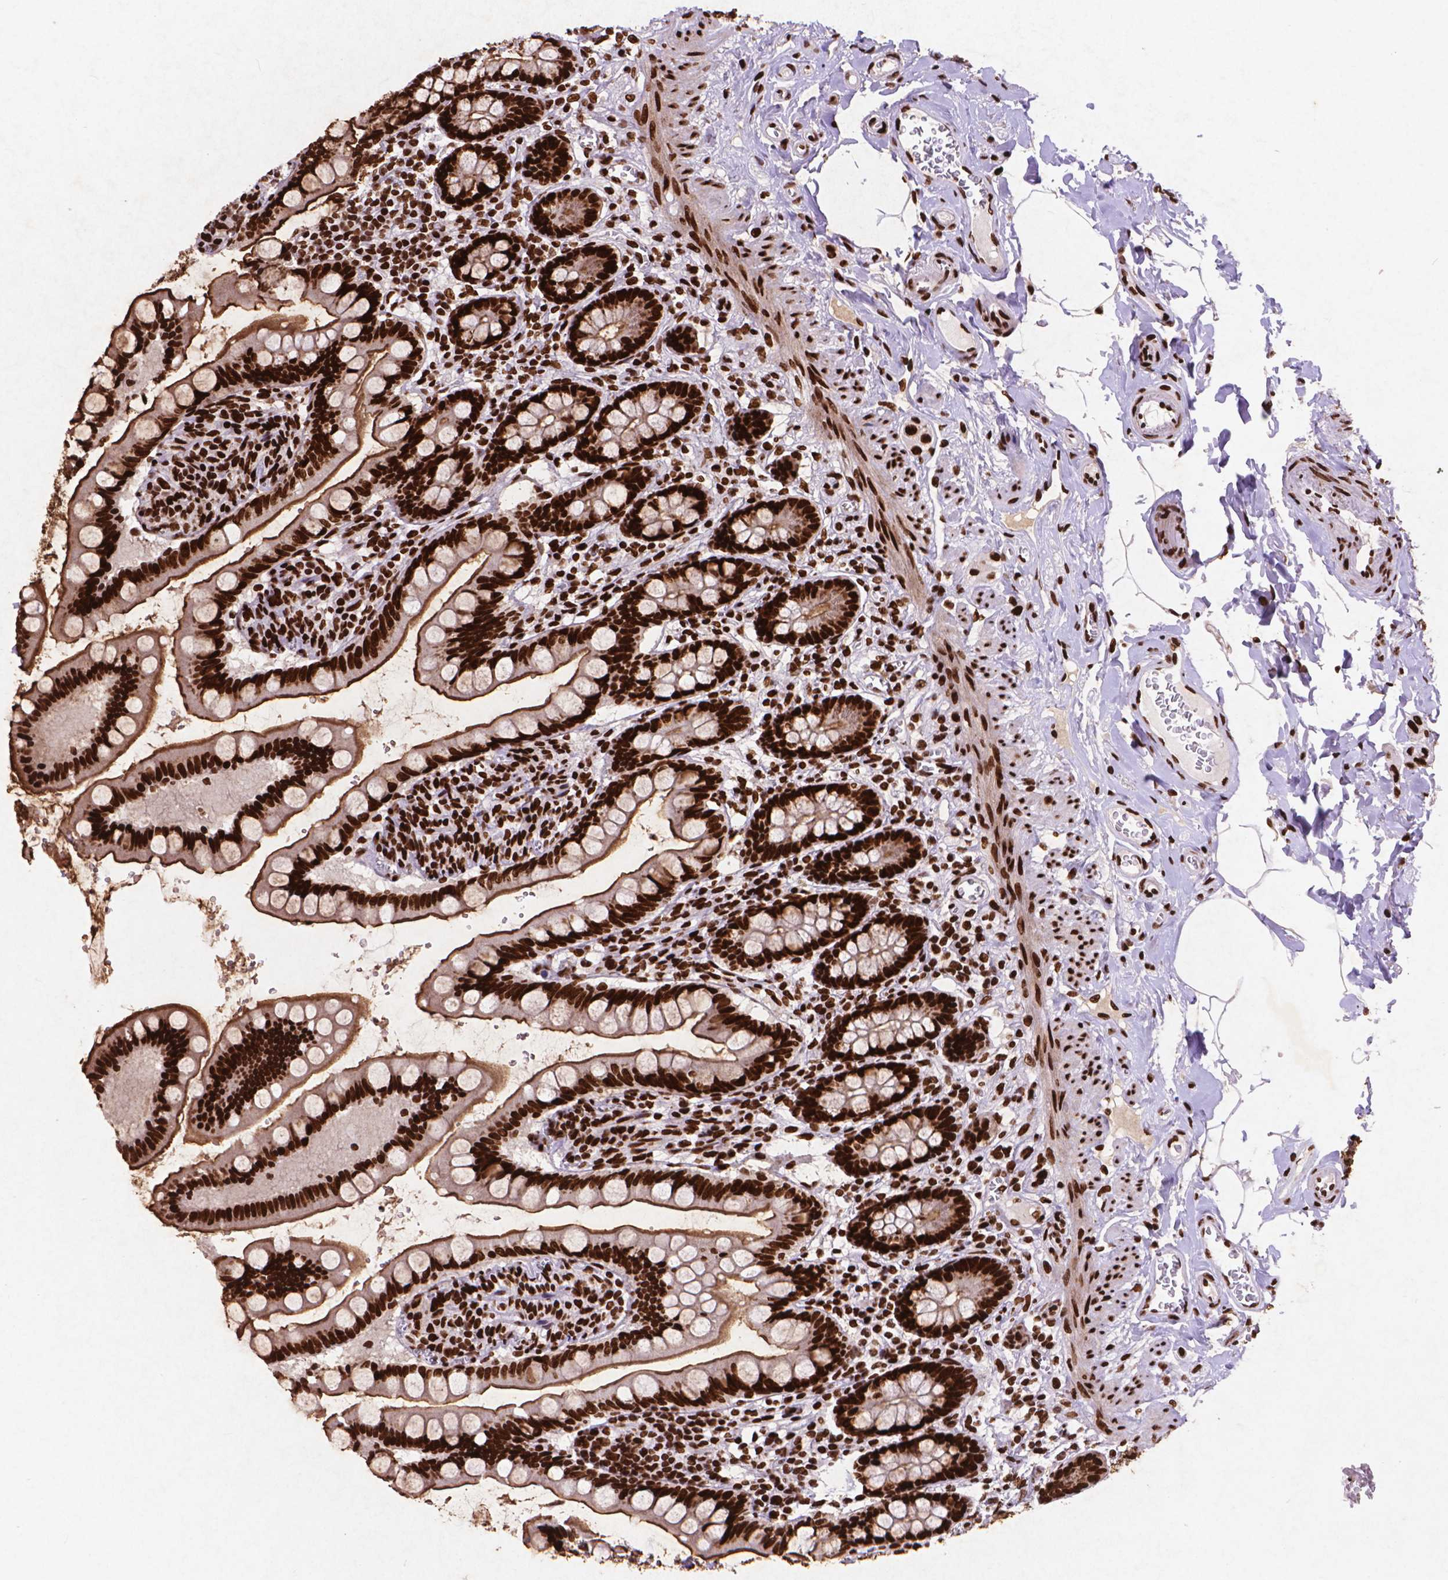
{"staining": {"intensity": "strong", "quantity": ">75%", "location": "cytoplasmic/membranous,nuclear"}, "tissue": "small intestine", "cell_type": "Glandular cells", "image_type": "normal", "snomed": [{"axis": "morphology", "description": "Normal tissue, NOS"}, {"axis": "topography", "description": "Small intestine"}], "caption": "IHC (DAB (3,3'-diaminobenzidine)) staining of unremarkable small intestine displays strong cytoplasmic/membranous,nuclear protein staining in approximately >75% of glandular cells. Nuclei are stained in blue.", "gene": "CITED2", "patient": {"sex": "female", "age": 56}}